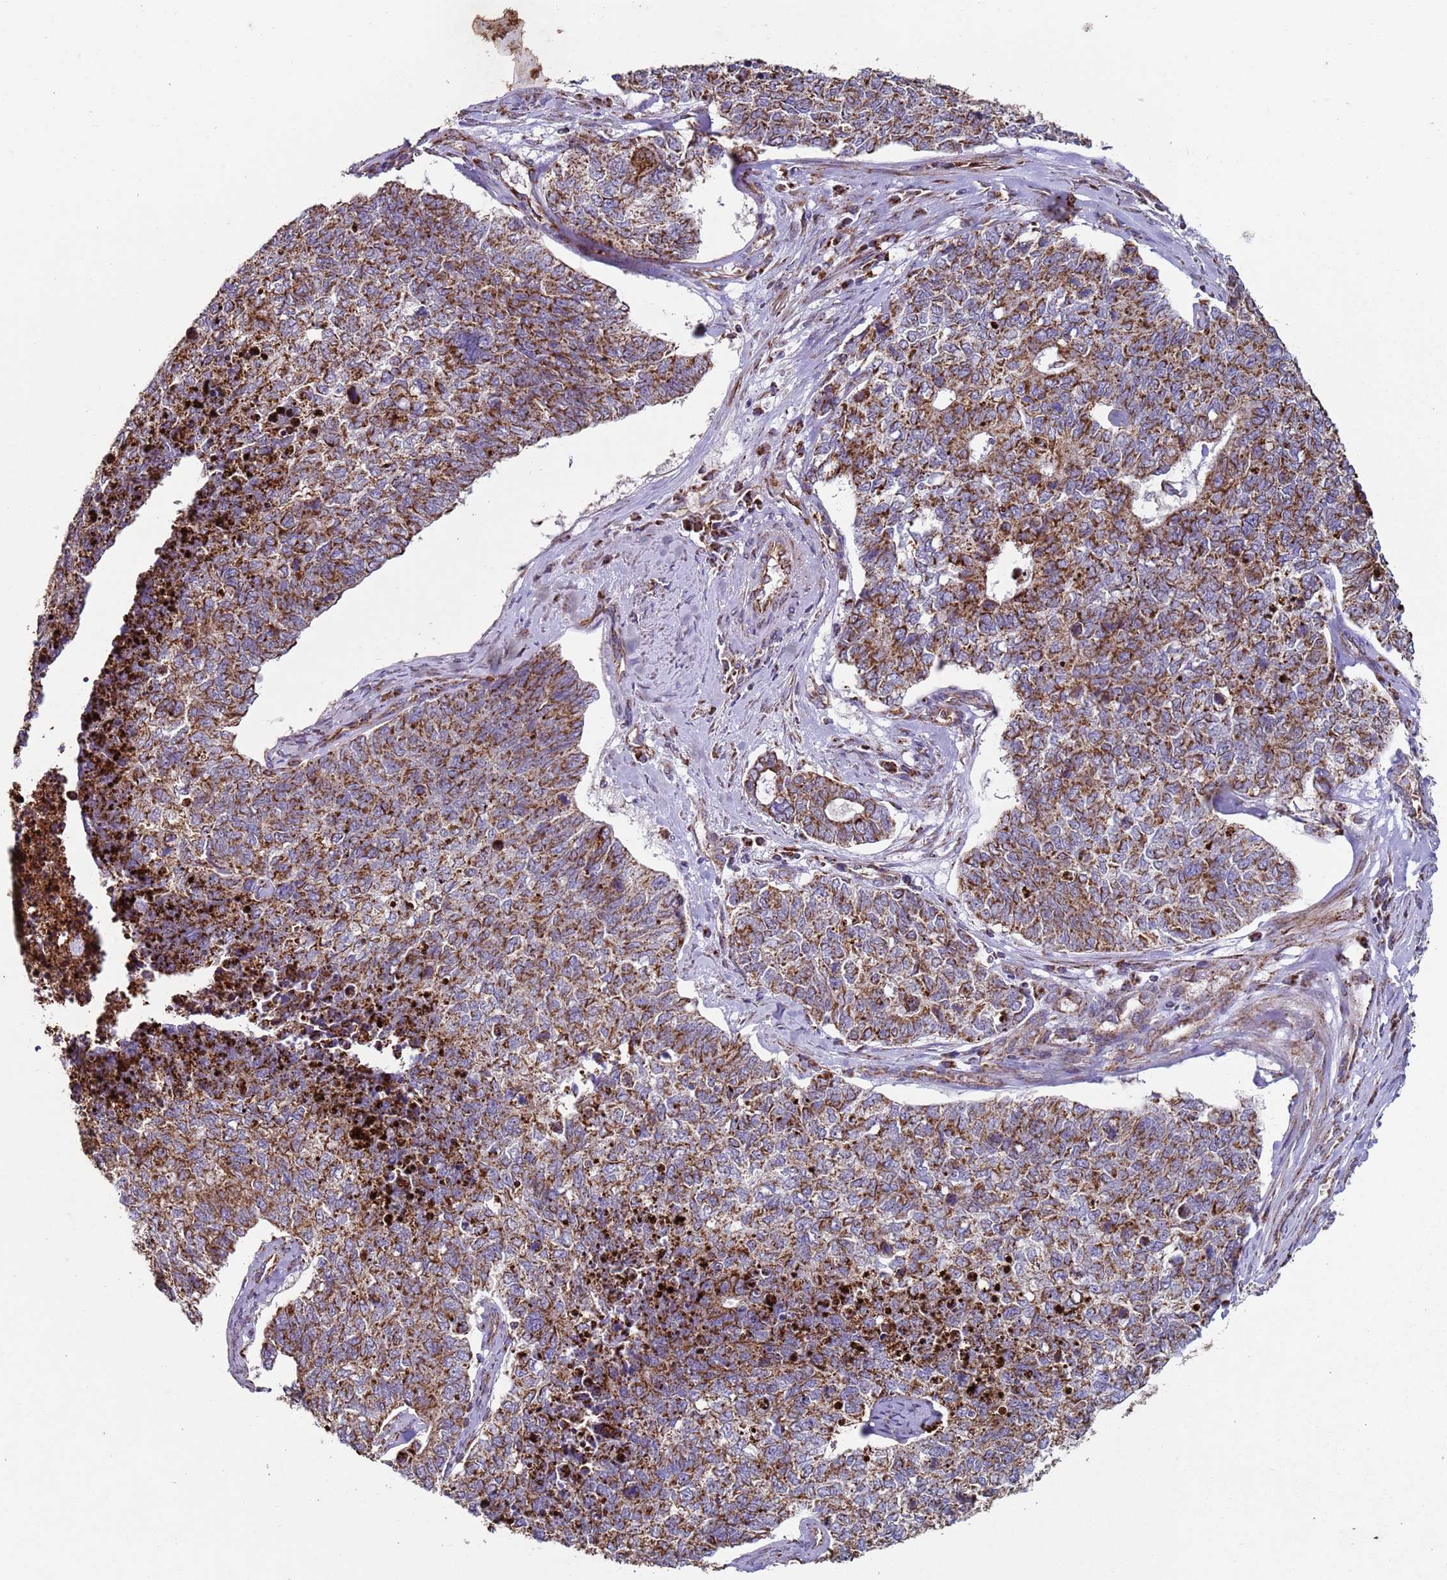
{"staining": {"intensity": "moderate", "quantity": ">75%", "location": "cytoplasmic/membranous"}, "tissue": "cervical cancer", "cell_type": "Tumor cells", "image_type": "cancer", "snomed": [{"axis": "morphology", "description": "Squamous cell carcinoma, NOS"}, {"axis": "topography", "description": "Cervix"}], "caption": "Immunohistochemistry (DAB (3,3'-diaminobenzidine)) staining of human cervical squamous cell carcinoma shows moderate cytoplasmic/membranous protein staining in approximately >75% of tumor cells. Using DAB (brown) and hematoxylin (blue) stains, captured at high magnification using brightfield microscopy.", "gene": "FBXO33", "patient": {"sex": "female", "age": 63}}